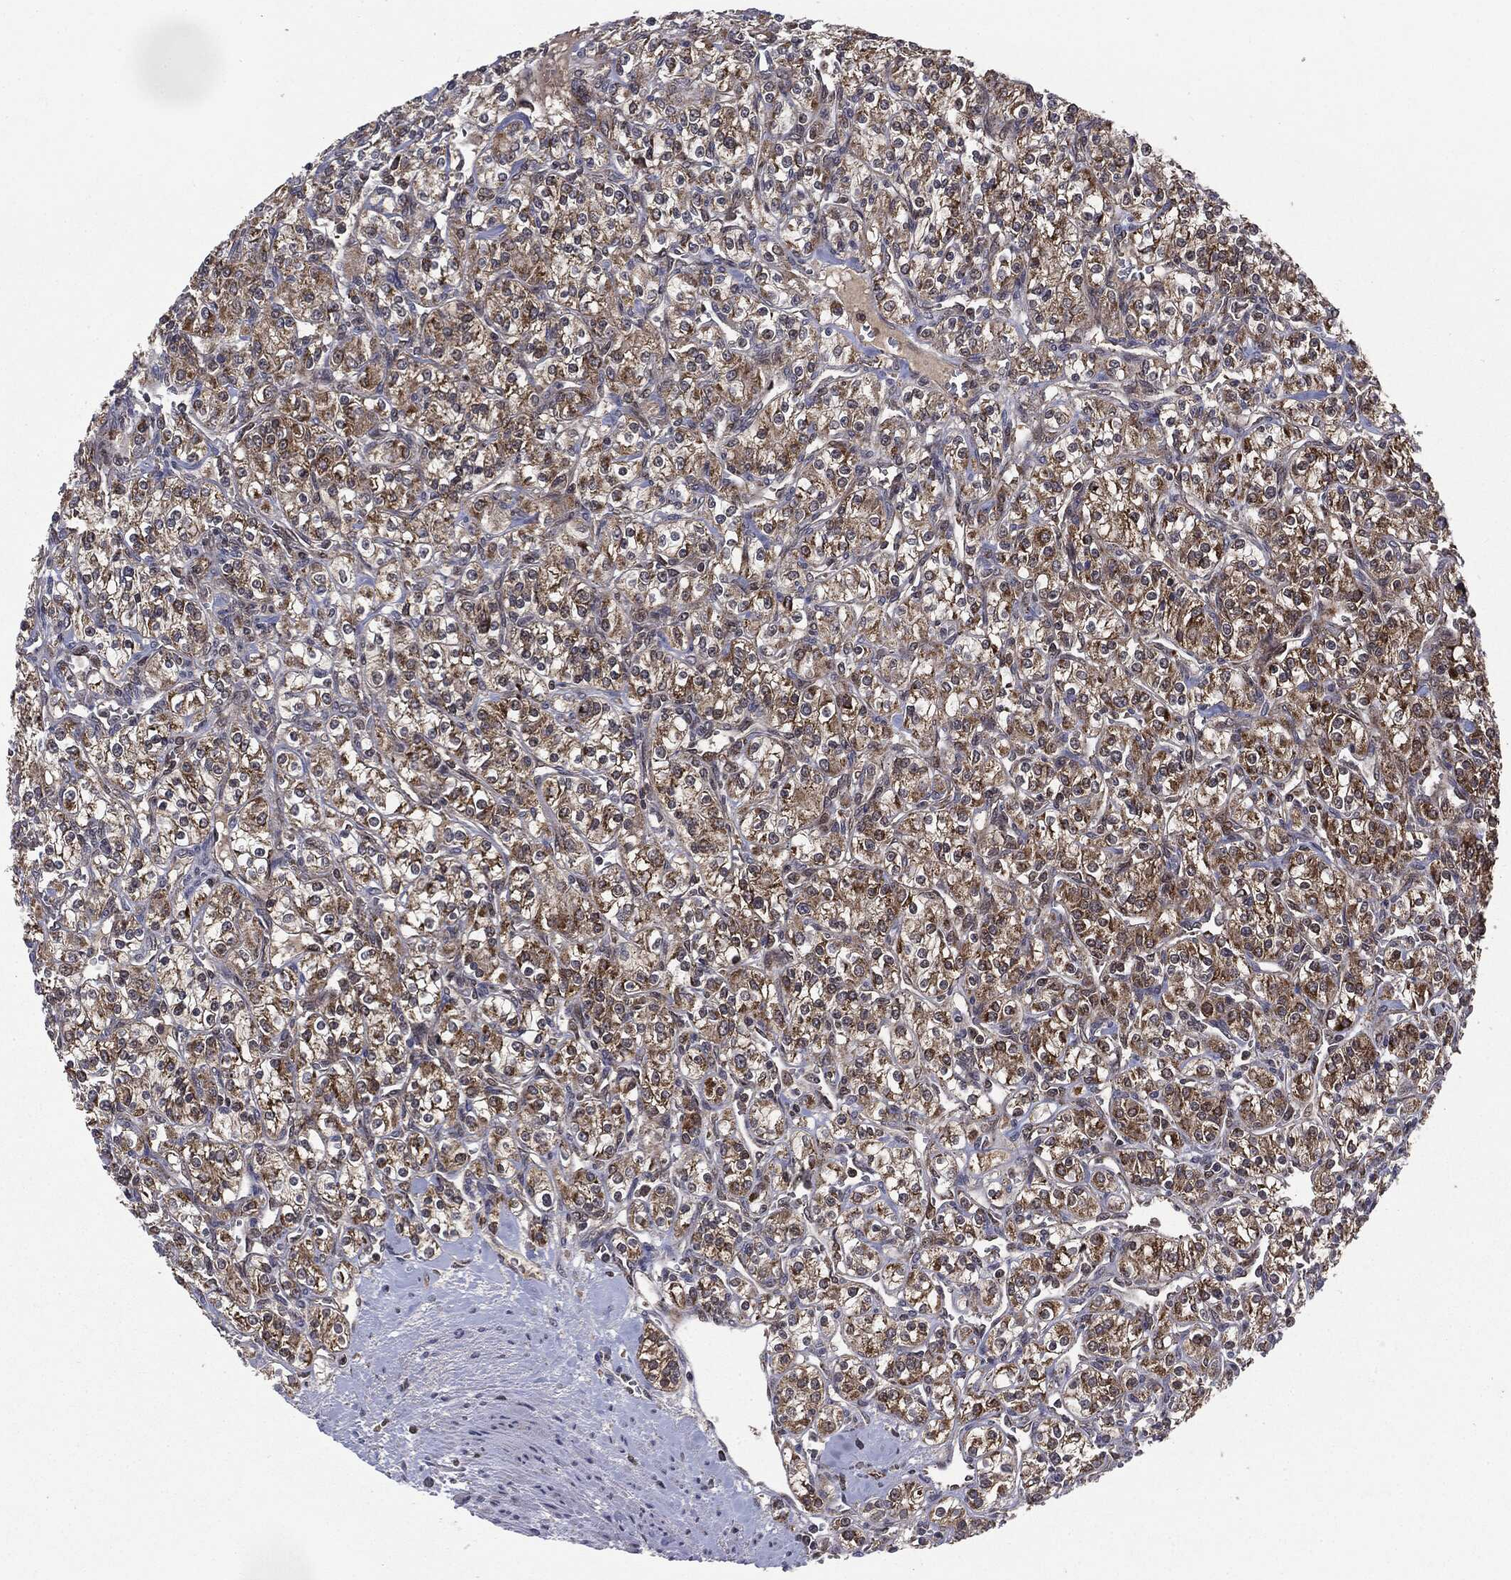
{"staining": {"intensity": "moderate", "quantity": "25%-75%", "location": "cytoplasmic/membranous"}, "tissue": "renal cancer", "cell_type": "Tumor cells", "image_type": "cancer", "snomed": [{"axis": "morphology", "description": "Adenocarcinoma, NOS"}, {"axis": "topography", "description": "Kidney"}], "caption": "DAB immunohistochemical staining of renal cancer (adenocarcinoma) reveals moderate cytoplasmic/membranous protein expression in approximately 25%-75% of tumor cells.", "gene": "PTPA", "patient": {"sex": "male", "age": 77}}